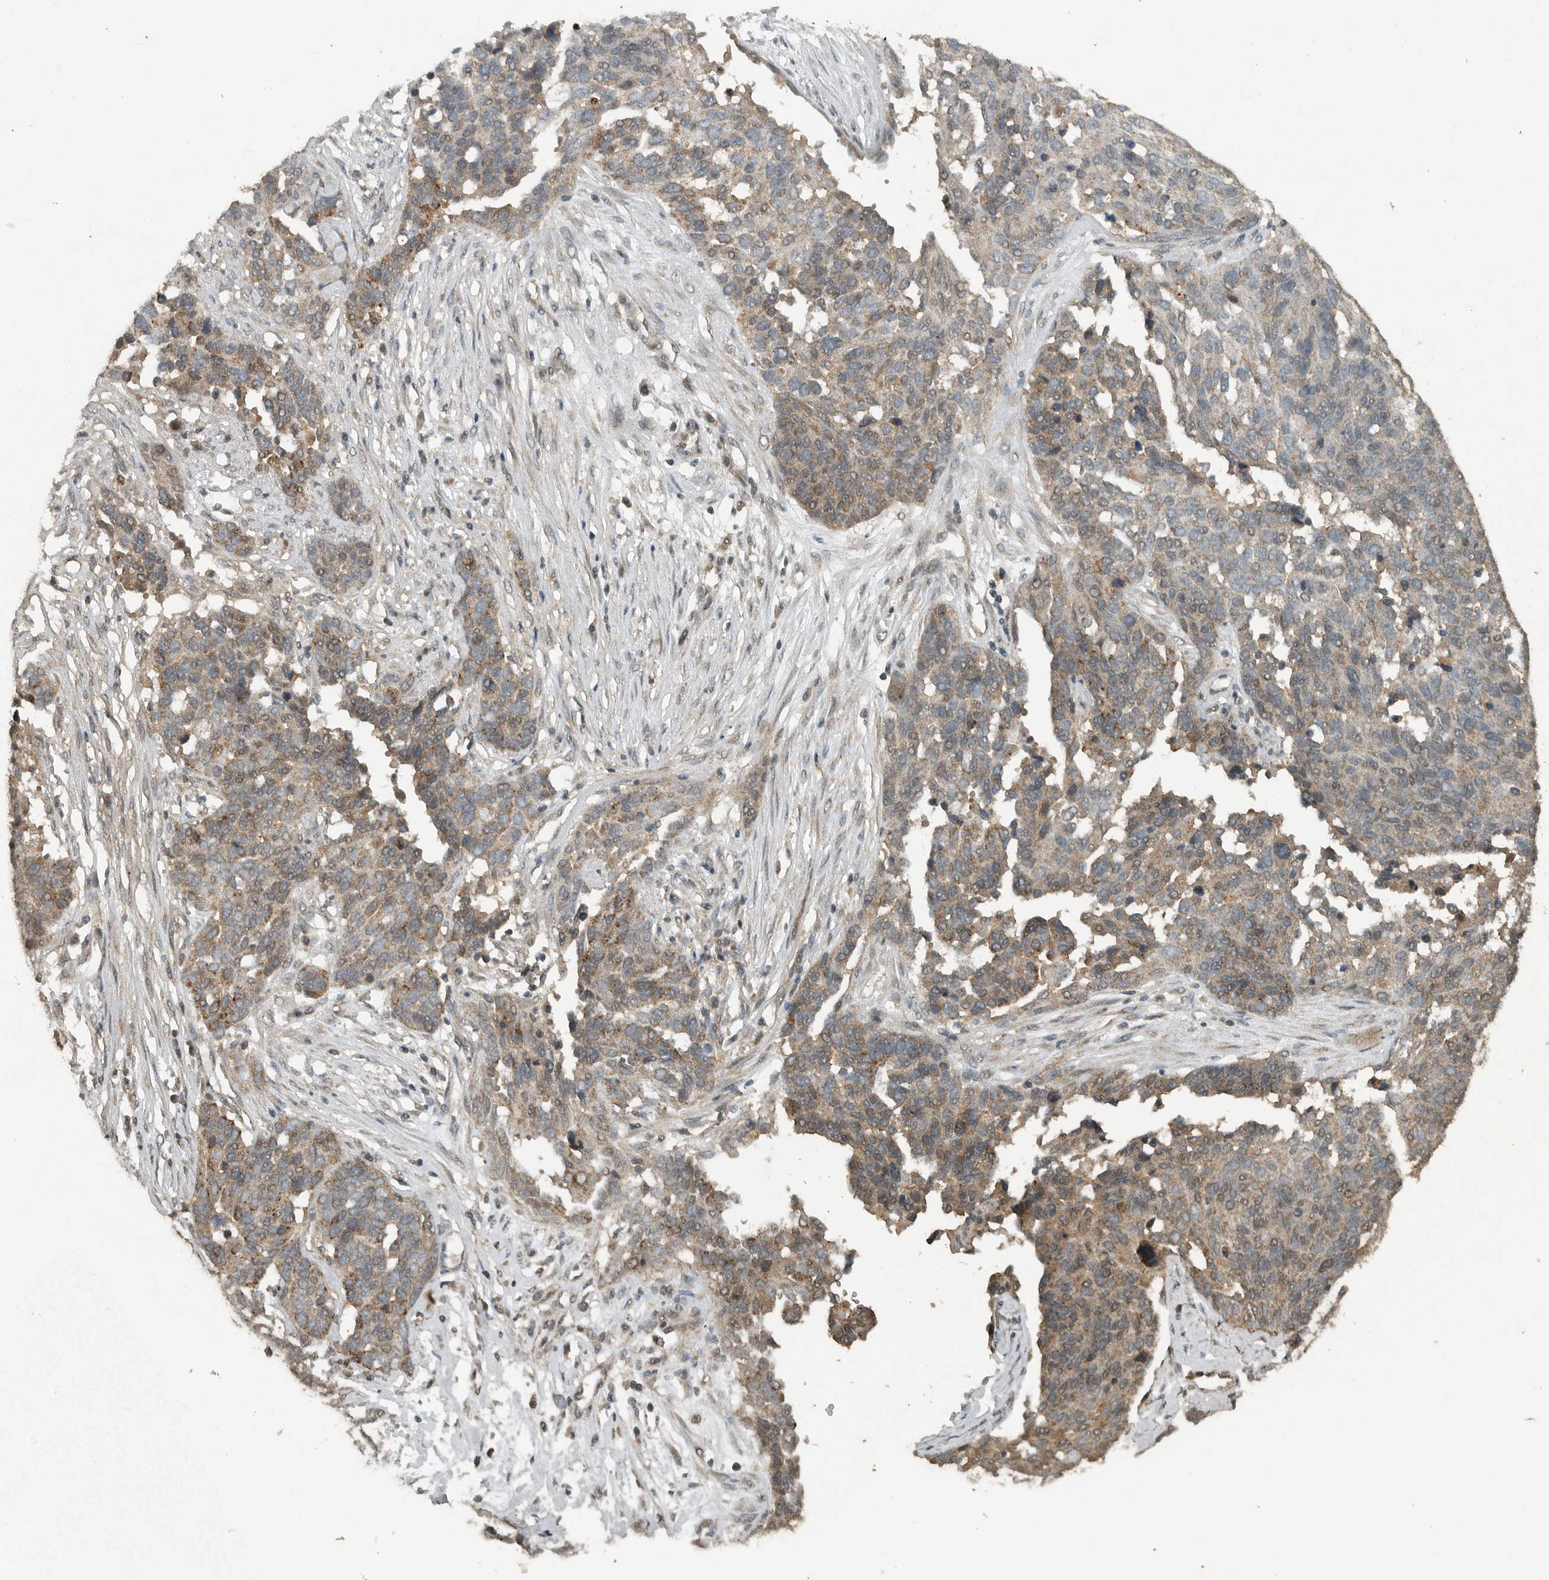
{"staining": {"intensity": "weak", "quantity": ">75%", "location": "cytoplasmic/membranous"}, "tissue": "ovarian cancer", "cell_type": "Tumor cells", "image_type": "cancer", "snomed": [{"axis": "morphology", "description": "Cystadenocarcinoma, serous, NOS"}, {"axis": "topography", "description": "Ovary"}], "caption": "An image of human ovarian cancer stained for a protein demonstrates weak cytoplasmic/membranous brown staining in tumor cells. Using DAB (3,3'-diaminobenzidine) (brown) and hematoxylin (blue) stains, captured at high magnification using brightfield microscopy.", "gene": "IL6ST", "patient": {"sex": "female", "age": 44}}